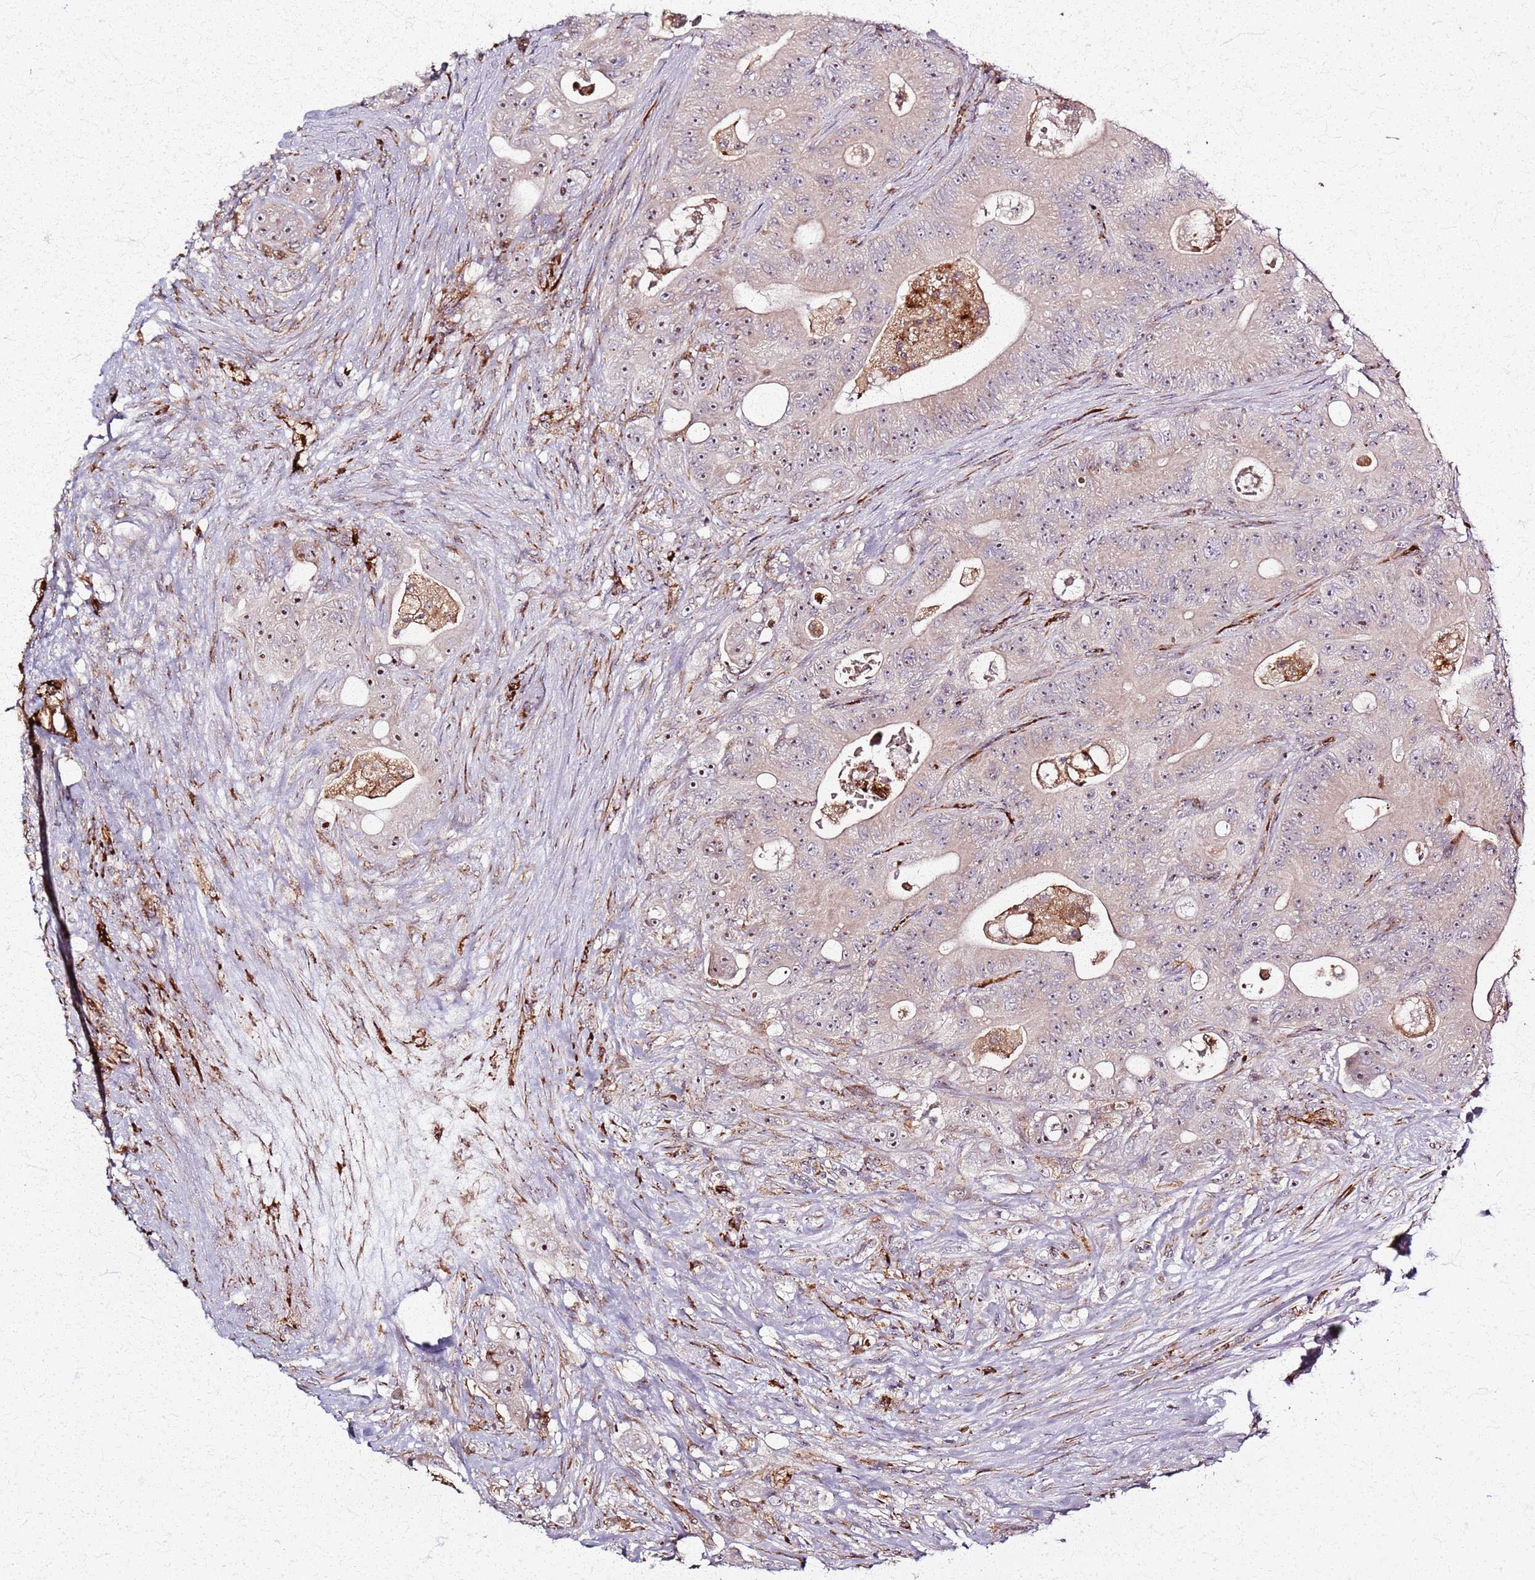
{"staining": {"intensity": "moderate", "quantity": "25%-75%", "location": "cytoplasmic/membranous,nuclear"}, "tissue": "colorectal cancer", "cell_type": "Tumor cells", "image_type": "cancer", "snomed": [{"axis": "morphology", "description": "Adenocarcinoma, NOS"}, {"axis": "topography", "description": "Colon"}], "caption": "Protein staining of colorectal cancer (adenocarcinoma) tissue reveals moderate cytoplasmic/membranous and nuclear expression in approximately 25%-75% of tumor cells.", "gene": "KRI1", "patient": {"sex": "female", "age": 46}}